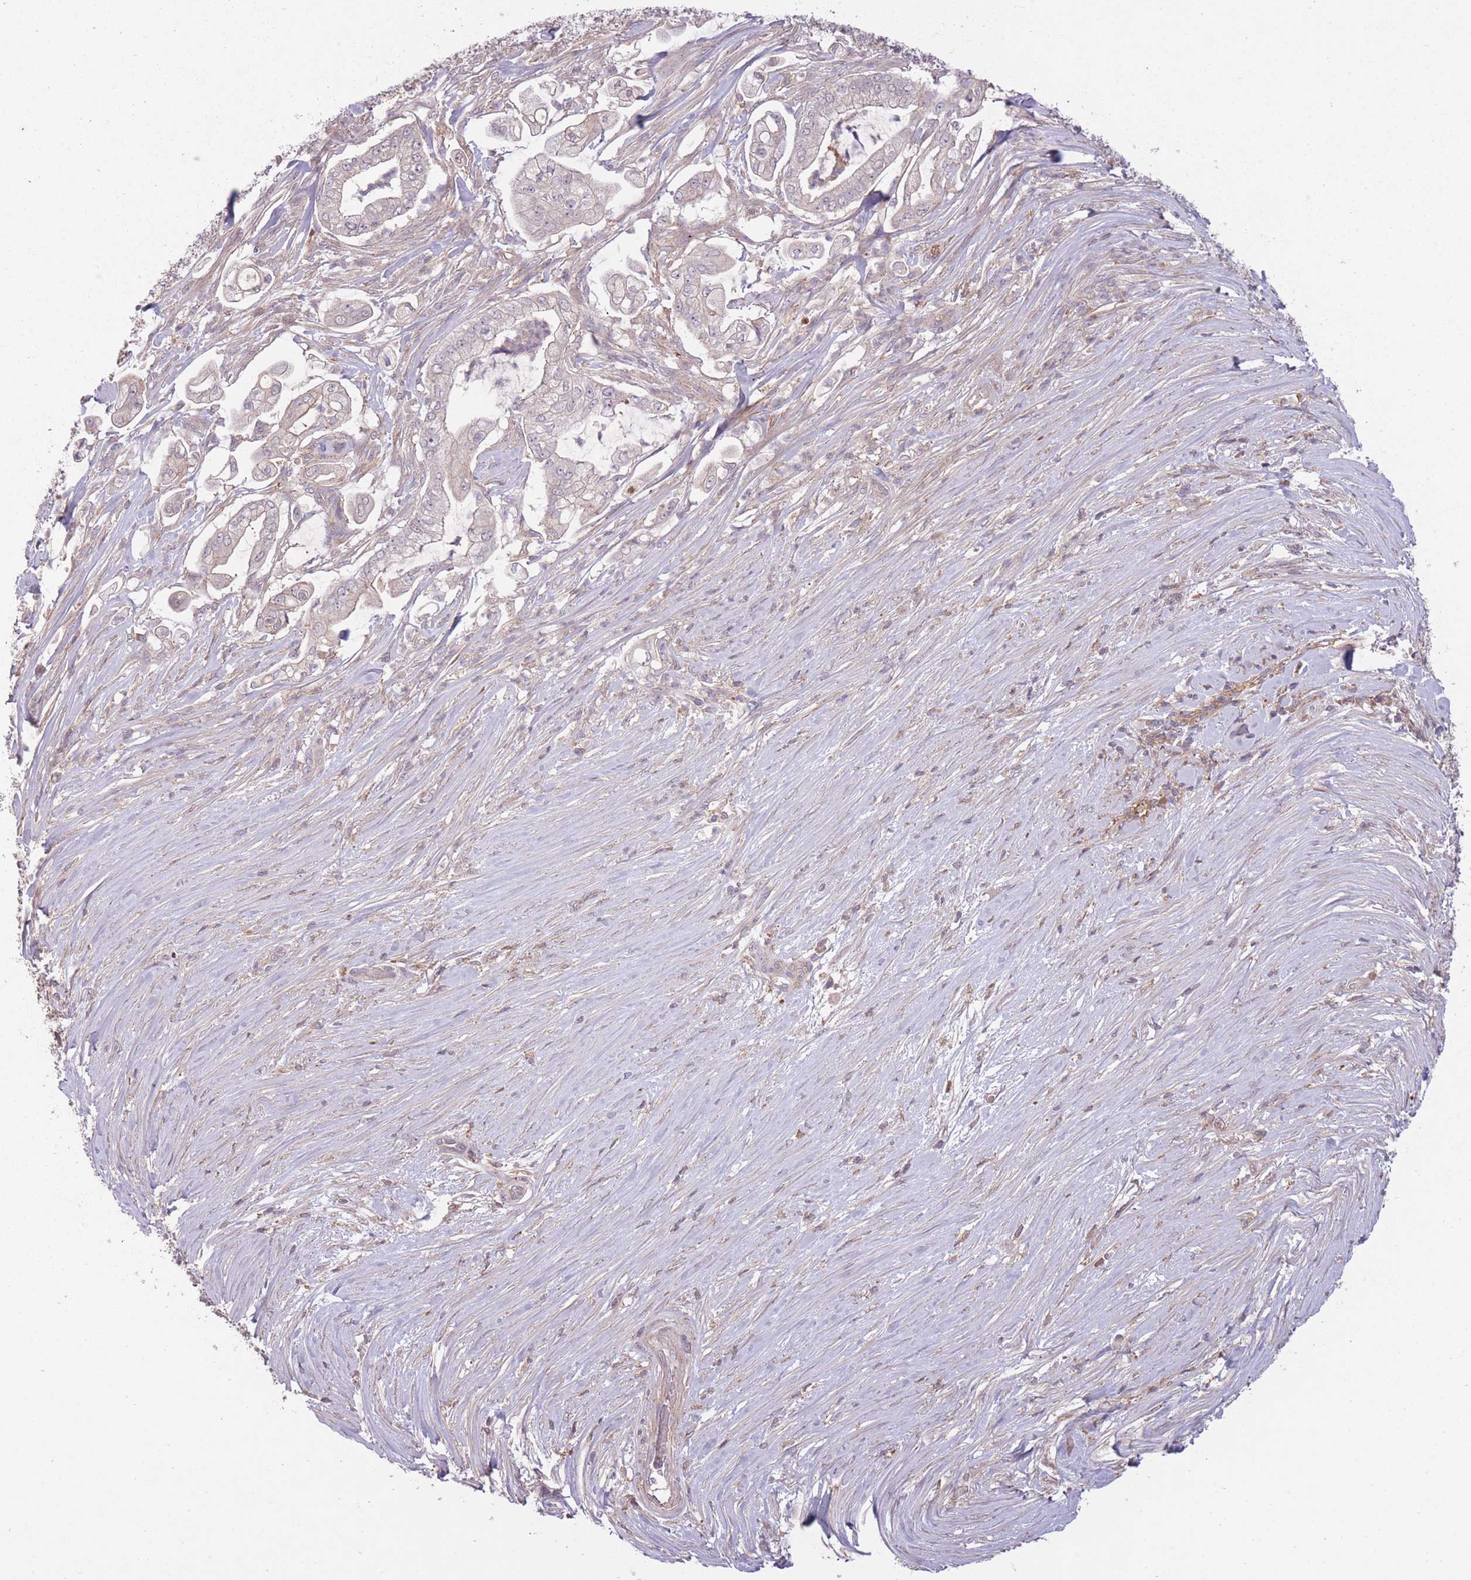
{"staining": {"intensity": "negative", "quantity": "none", "location": "none"}, "tissue": "pancreatic cancer", "cell_type": "Tumor cells", "image_type": "cancer", "snomed": [{"axis": "morphology", "description": "Adenocarcinoma, NOS"}, {"axis": "topography", "description": "Pancreas"}], "caption": "Human adenocarcinoma (pancreatic) stained for a protein using immunohistochemistry displays no staining in tumor cells.", "gene": "OR2V2", "patient": {"sex": "female", "age": 69}}